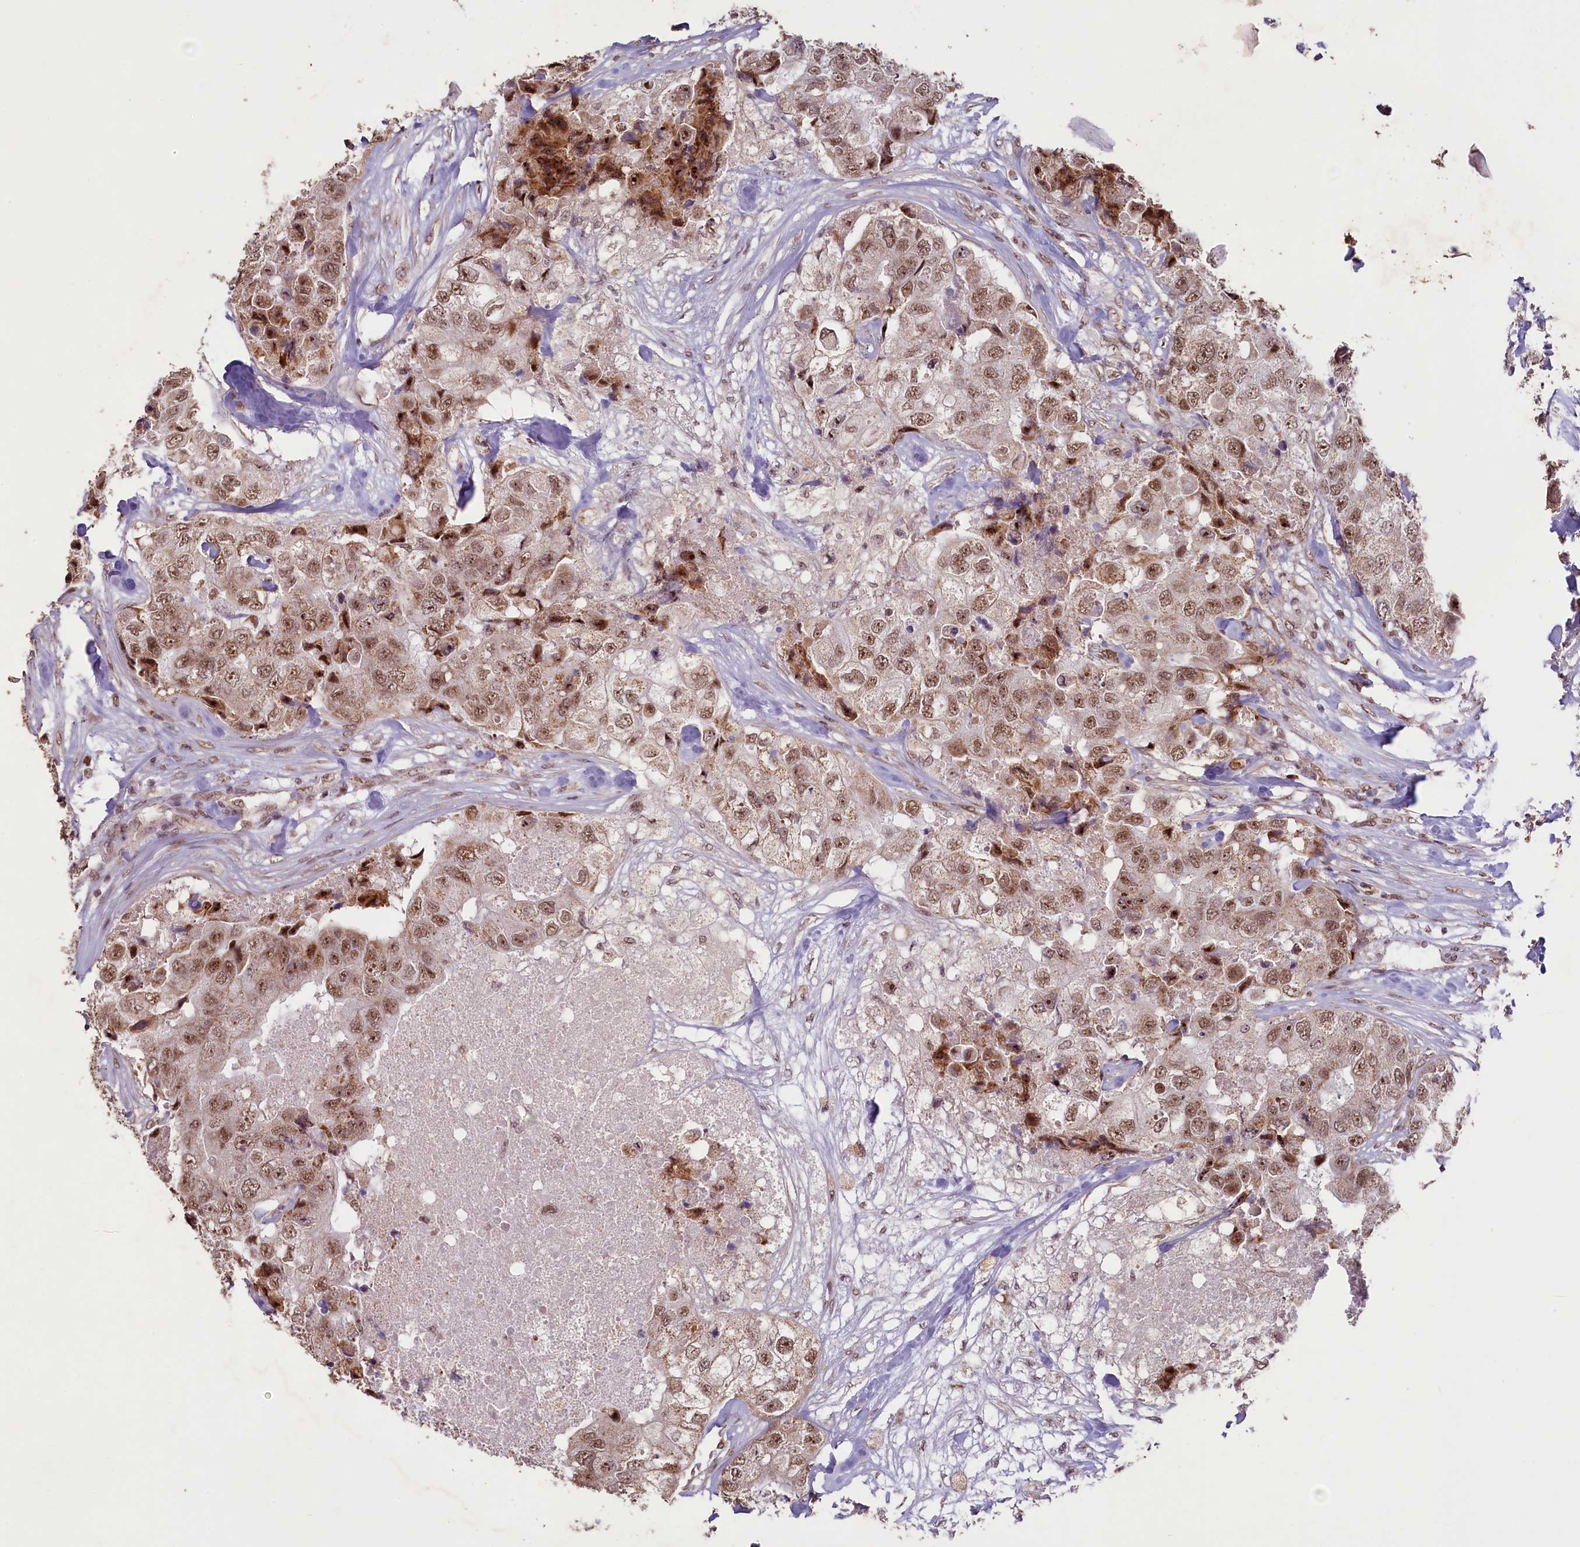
{"staining": {"intensity": "moderate", "quantity": ">75%", "location": "nuclear"}, "tissue": "breast cancer", "cell_type": "Tumor cells", "image_type": "cancer", "snomed": [{"axis": "morphology", "description": "Duct carcinoma"}, {"axis": "topography", "description": "Breast"}], "caption": "The micrograph displays immunohistochemical staining of intraductal carcinoma (breast). There is moderate nuclear expression is appreciated in approximately >75% of tumor cells.", "gene": "PDE6D", "patient": {"sex": "female", "age": 62}}